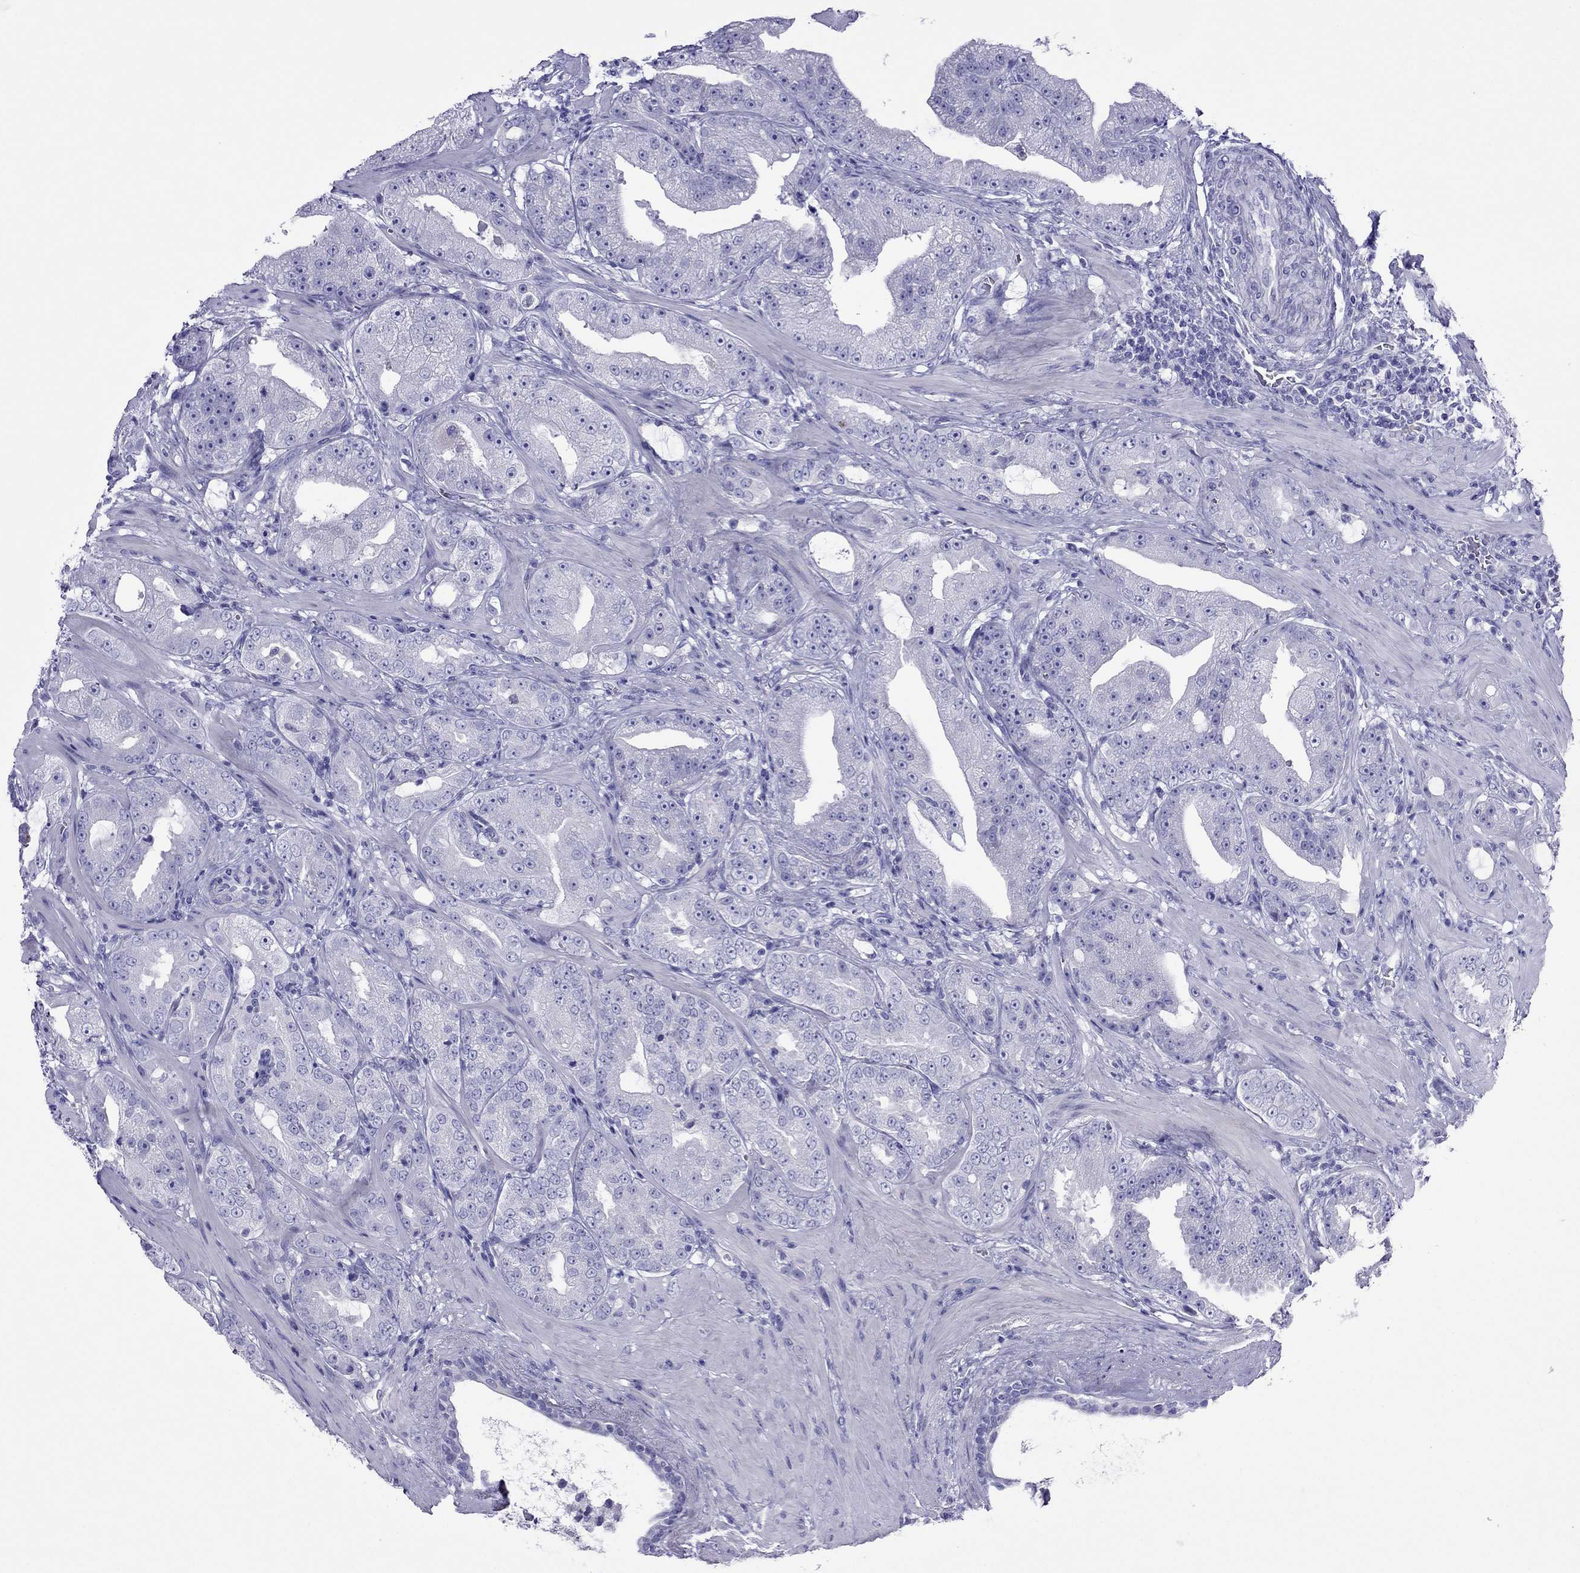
{"staining": {"intensity": "negative", "quantity": "none", "location": "none"}, "tissue": "prostate cancer", "cell_type": "Tumor cells", "image_type": "cancer", "snomed": [{"axis": "morphology", "description": "Adenocarcinoma, Low grade"}, {"axis": "topography", "description": "Prostate"}], "caption": "Tumor cells show no significant protein expression in prostate cancer (adenocarcinoma (low-grade)).", "gene": "PCDHA6", "patient": {"sex": "male", "age": 62}}